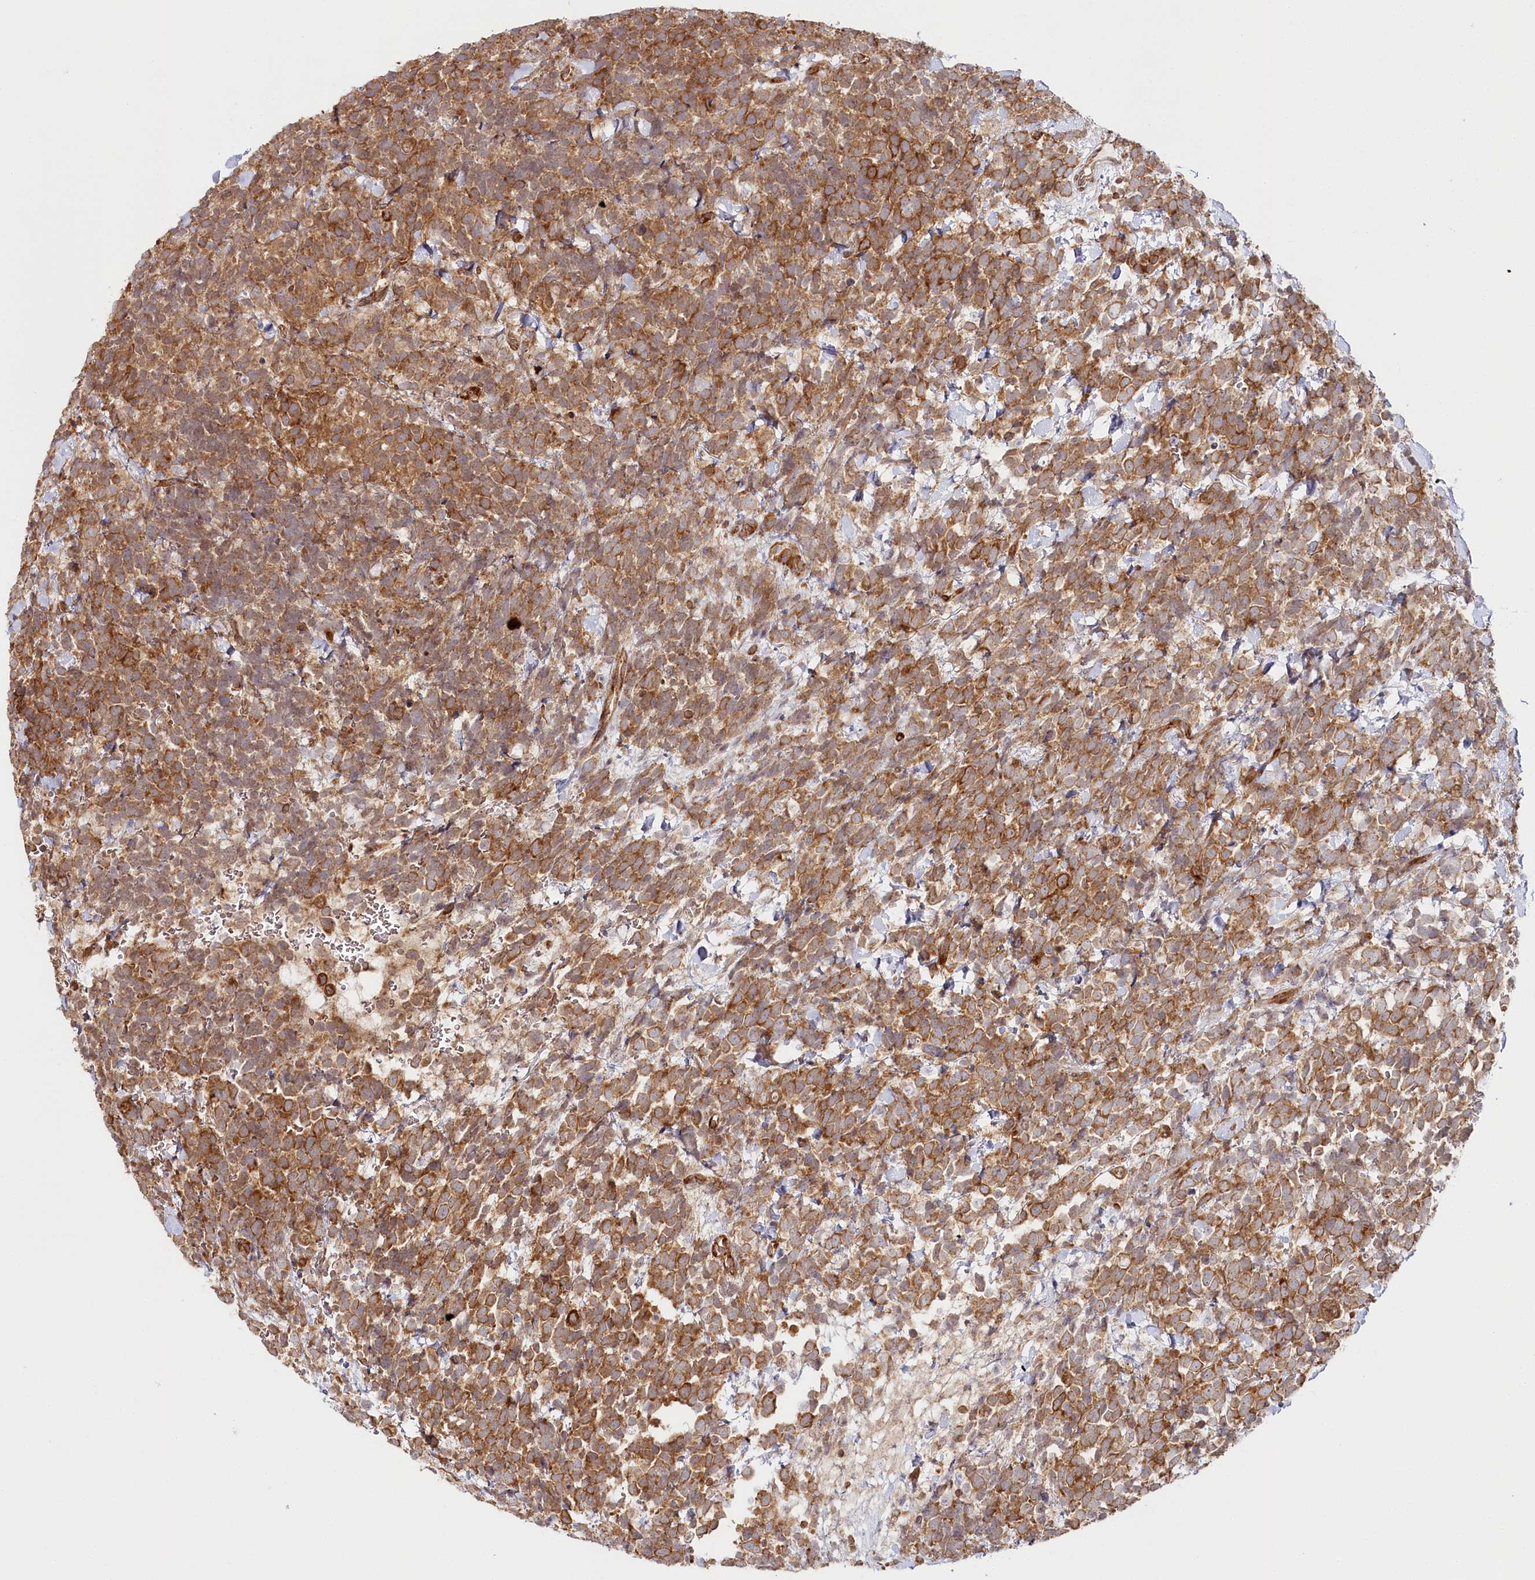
{"staining": {"intensity": "strong", "quantity": ">75%", "location": "cytoplasmic/membranous"}, "tissue": "urothelial cancer", "cell_type": "Tumor cells", "image_type": "cancer", "snomed": [{"axis": "morphology", "description": "Urothelial carcinoma, High grade"}, {"axis": "topography", "description": "Urinary bladder"}], "caption": "This is a histology image of immunohistochemistry (IHC) staining of urothelial cancer, which shows strong staining in the cytoplasmic/membranous of tumor cells.", "gene": "OTUD4", "patient": {"sex": "female", "age": 82}}